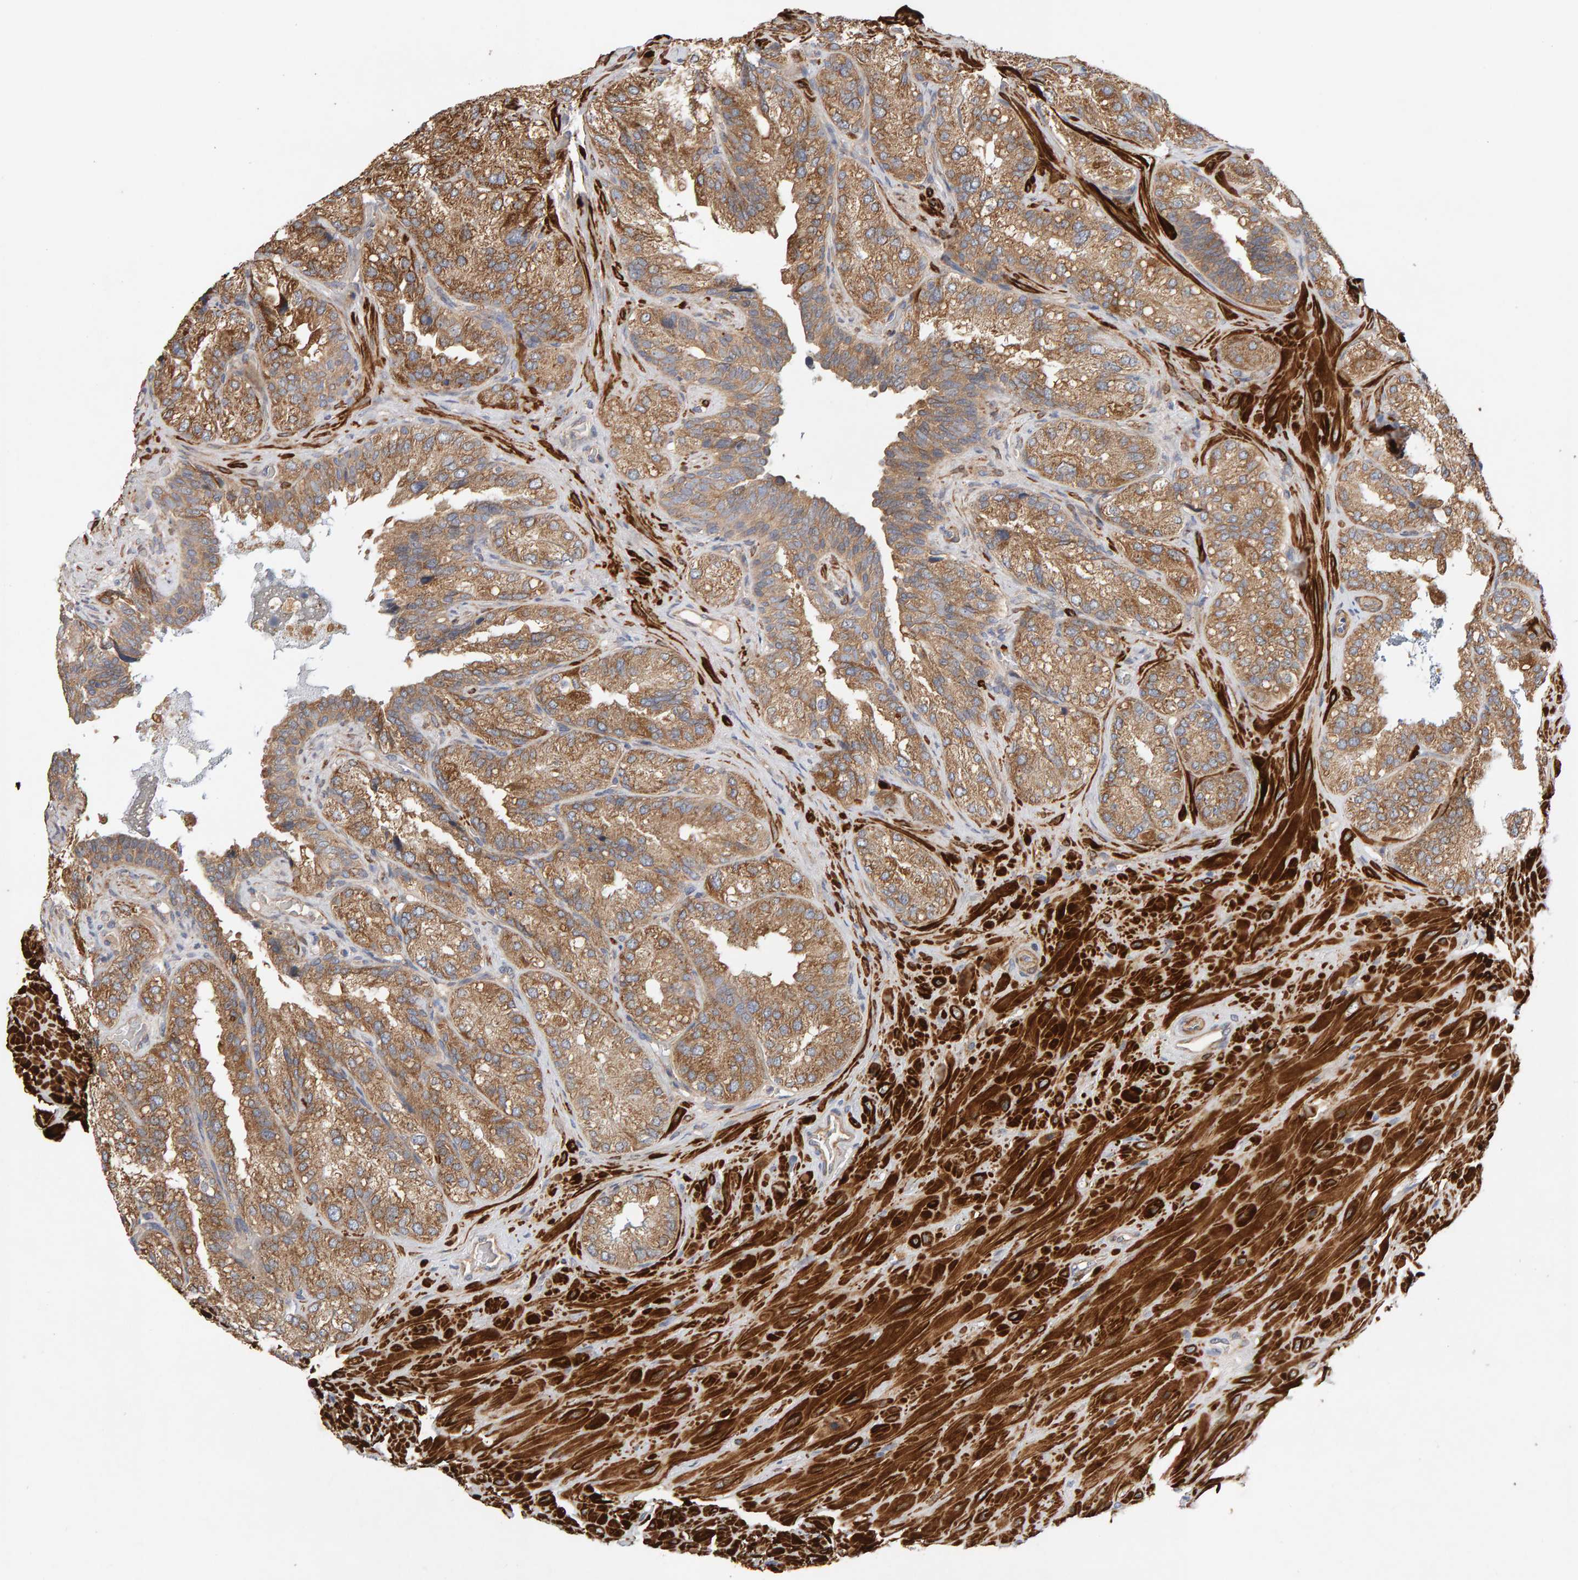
{"staining": {"intensity": "moderate", "quantity": ">75%", "location": "cytoplasmic/membranous"}, "tissue": "seminal vesicle", "cell_type": "Glandular cells", "image_type": "normal", "snomed": [{"axis": "morphology", "description": "Normal tissue, NOS"}, {"axis": "topography", "description": "Prostate"}, {"axis": "topography", "description": "Seminal veicle"}], "caption": "IHC photomicrograph of normal seminal vesicle: human seminal vesicle stained using immunohistochemistry demonstrates medium levels of moderate protein expression localized specifically in the cytoplasmic/membranous of glandular cells, appearing as a cytoplasmic/membranous brown color.", "gene": "RNF19A", "patient": {"sex": "male", "age": 51}}